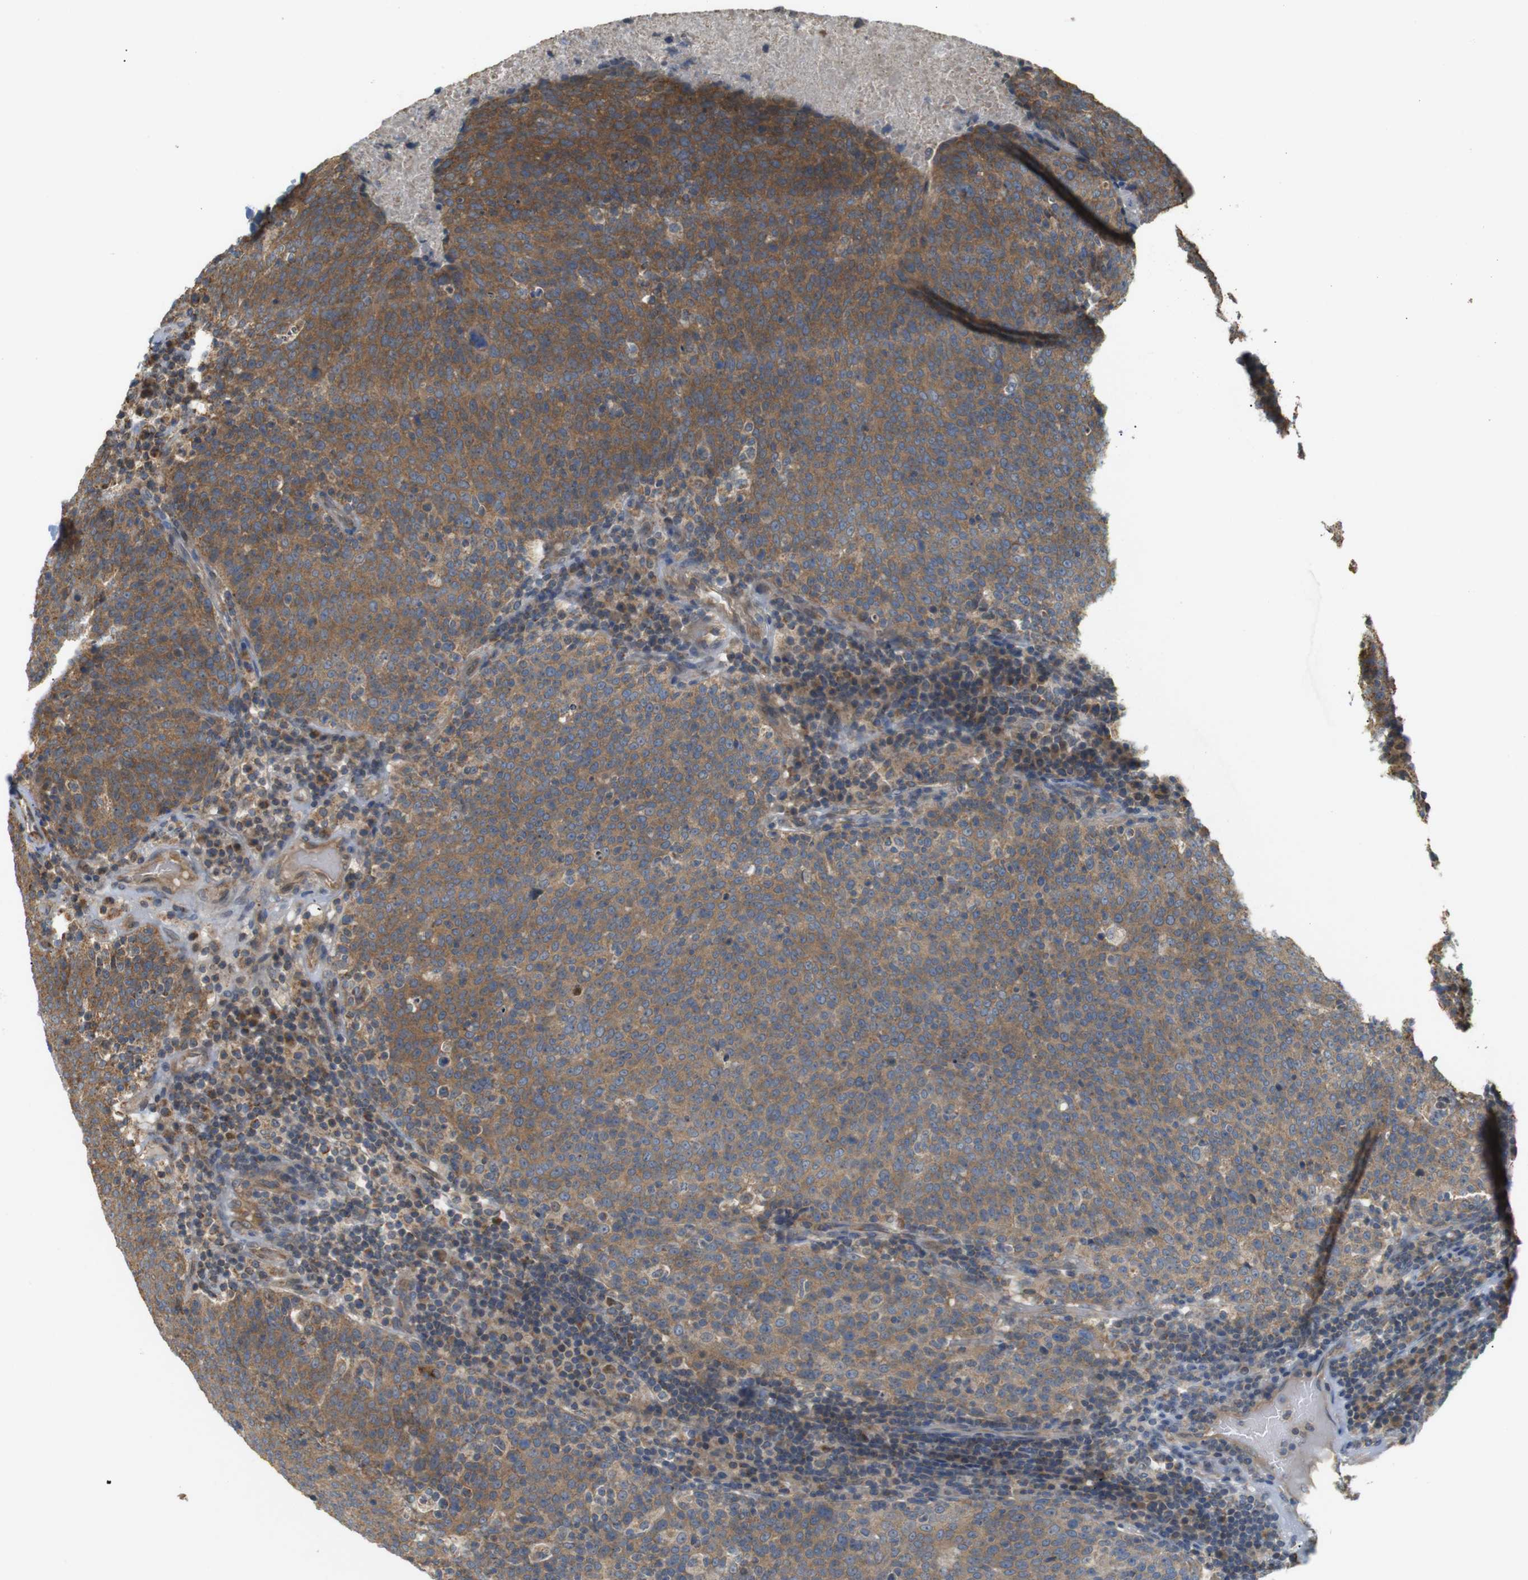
{"staining": {"intensity": "moderate", "quantity": ">75%", "location": "cytoplasmic/membranous"}, "tissue": "head and neck cancer", "cell_type": "Tumor cells", "image_type": "cancer", "snomed": [{"axis": "morphology", "description": "Squamous cell carcinoma, NOS"}, {"axis": "morphology", "description": "Squamous cell carcinoma, metastatic, NOS"}, {"axis": "topography", "description": "Lymph node"}, {"axis": "topography", "description": "Head-Neck"}], "caption": "Metastatic squamous cell carcinoma (head and neck) stained for a protein displays moderate cytoplasmic/membranous positivity in tumor cells.", "gene": "KSR1", "patient": {"sex": "male", "age": 62}}